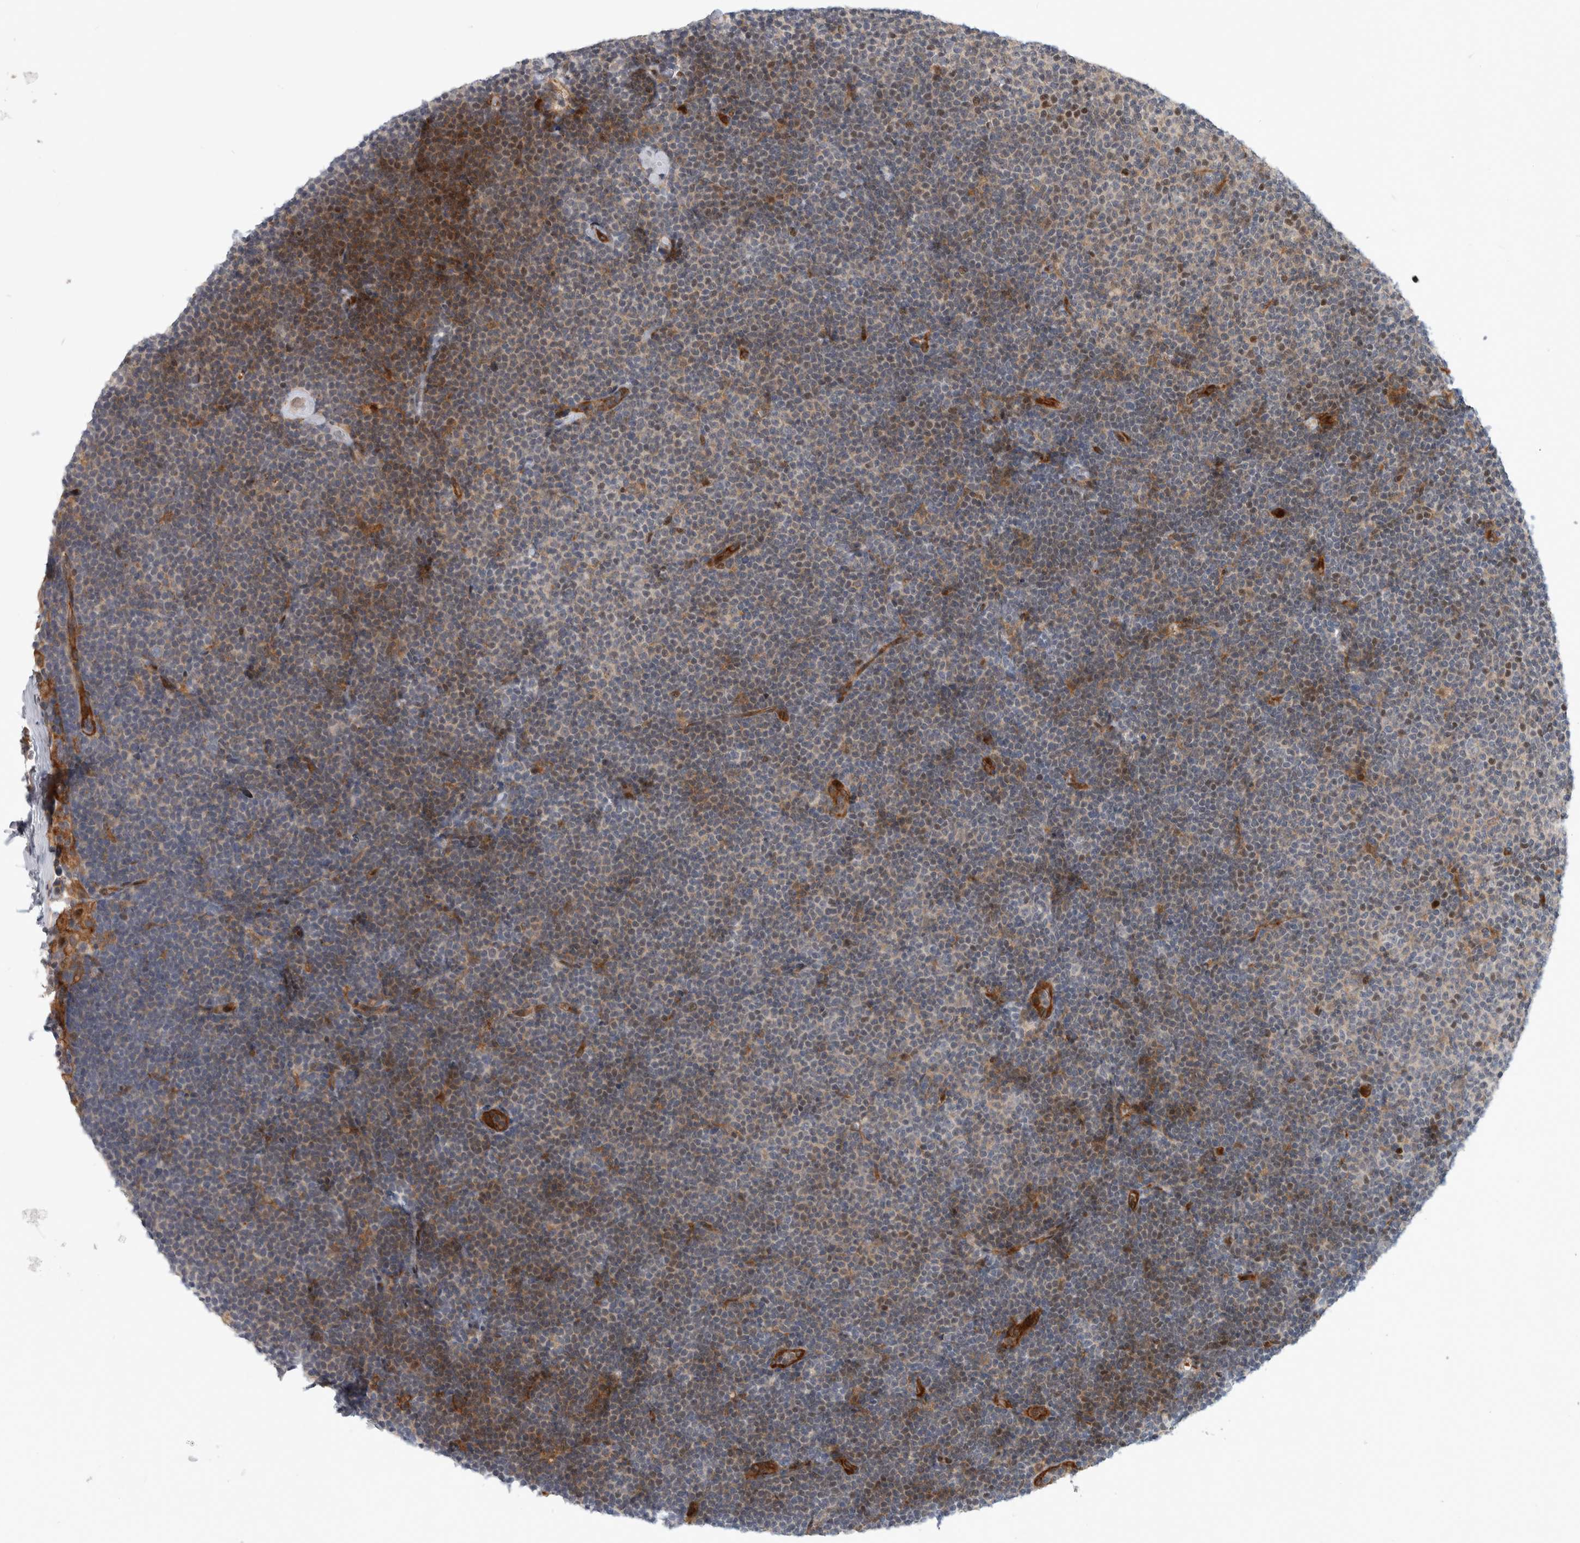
{"staining": {"intensity": "moderate", "quantity": "<25%", "location": "cytoplasmic/membranous,nuclear"}, "tissue": "lymphoma", "cell_type": "Tumor cells", "image_type": "cancer", "snomed": [{"axis": "morphology", "description": "Malignant lymphoma, non-Hodgkin's type, Low grade"}, {"axis": "topography", "description": "Lymph node"}], "caption": "This micrograph reveals immunohistochemistry staining of malignant lymphoma, non-Hodgkin's type (low-grade), with low moderate cytoplasmic/membranous and nuclear expression in approximately <25% of tumor cells.", "gene": "MSL1", "patient": {"sex": "female", "age": 53}}